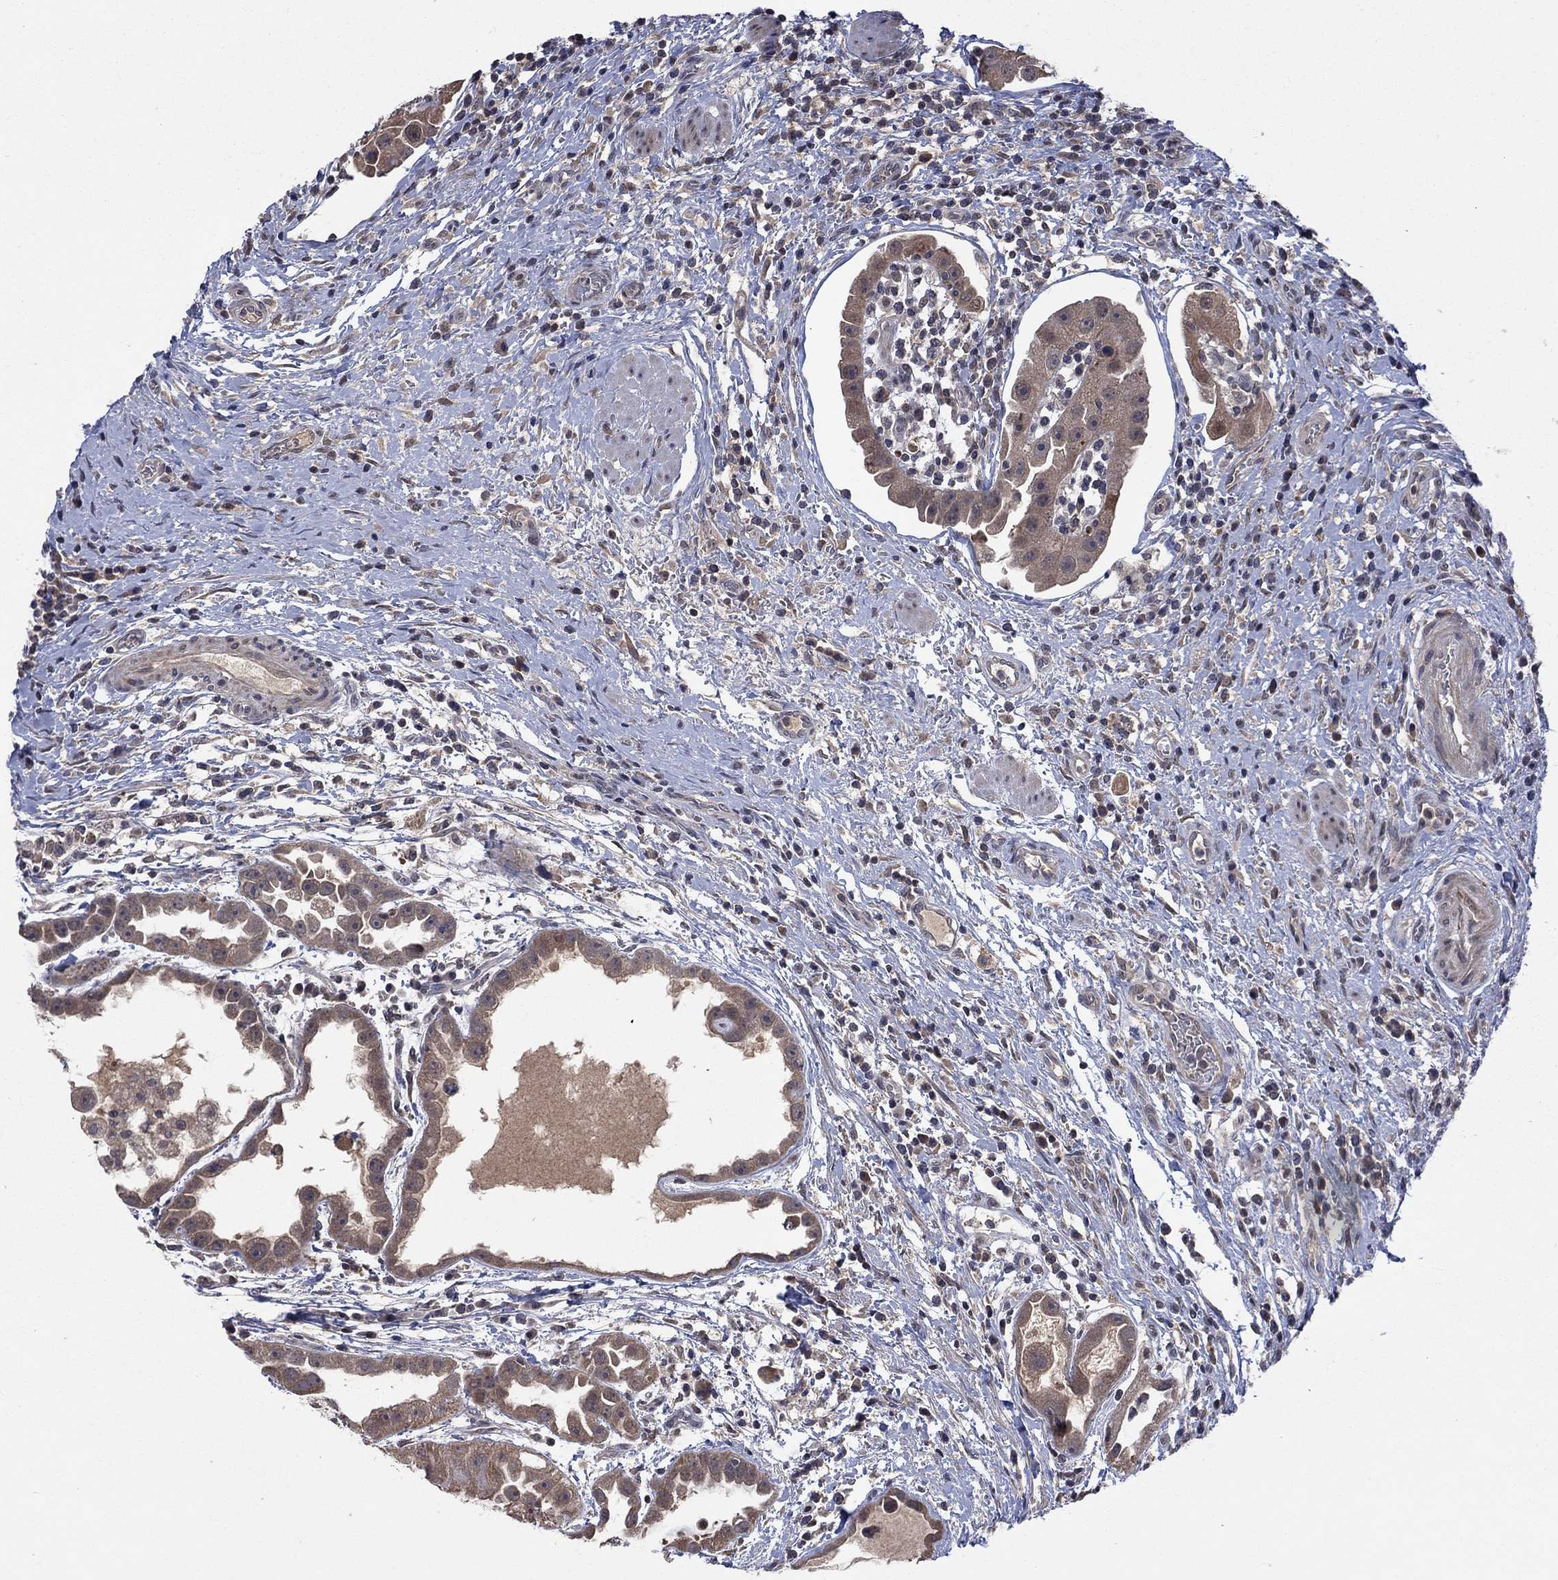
{"staining": {"intensity": "weak", "quantity": ">75%", "location": "cytoplasmic/membranous"}, "tissue": "urothelial cancer", "cell_type": "Tumor cells", "image_type": "cancer", "snomed": [{"axis": "morphology", "description": "Urothelial carcinoma, High grade"}, {"axis": "topography", "description": "Urinary bladder"}], "caption": "Immunohistochemistry (IHC) photomicrograph of neoplastic tissue: high-grade urothelial carcinoma stained using IHC displays low levels of weak protein expression localized specifically in the cytoplasmic/membranous of tumor cells, appearing as a cytoplasmic/membranous brown color.", "gene": "IAH1", "patient": {"sex": "female", "age": 41}}